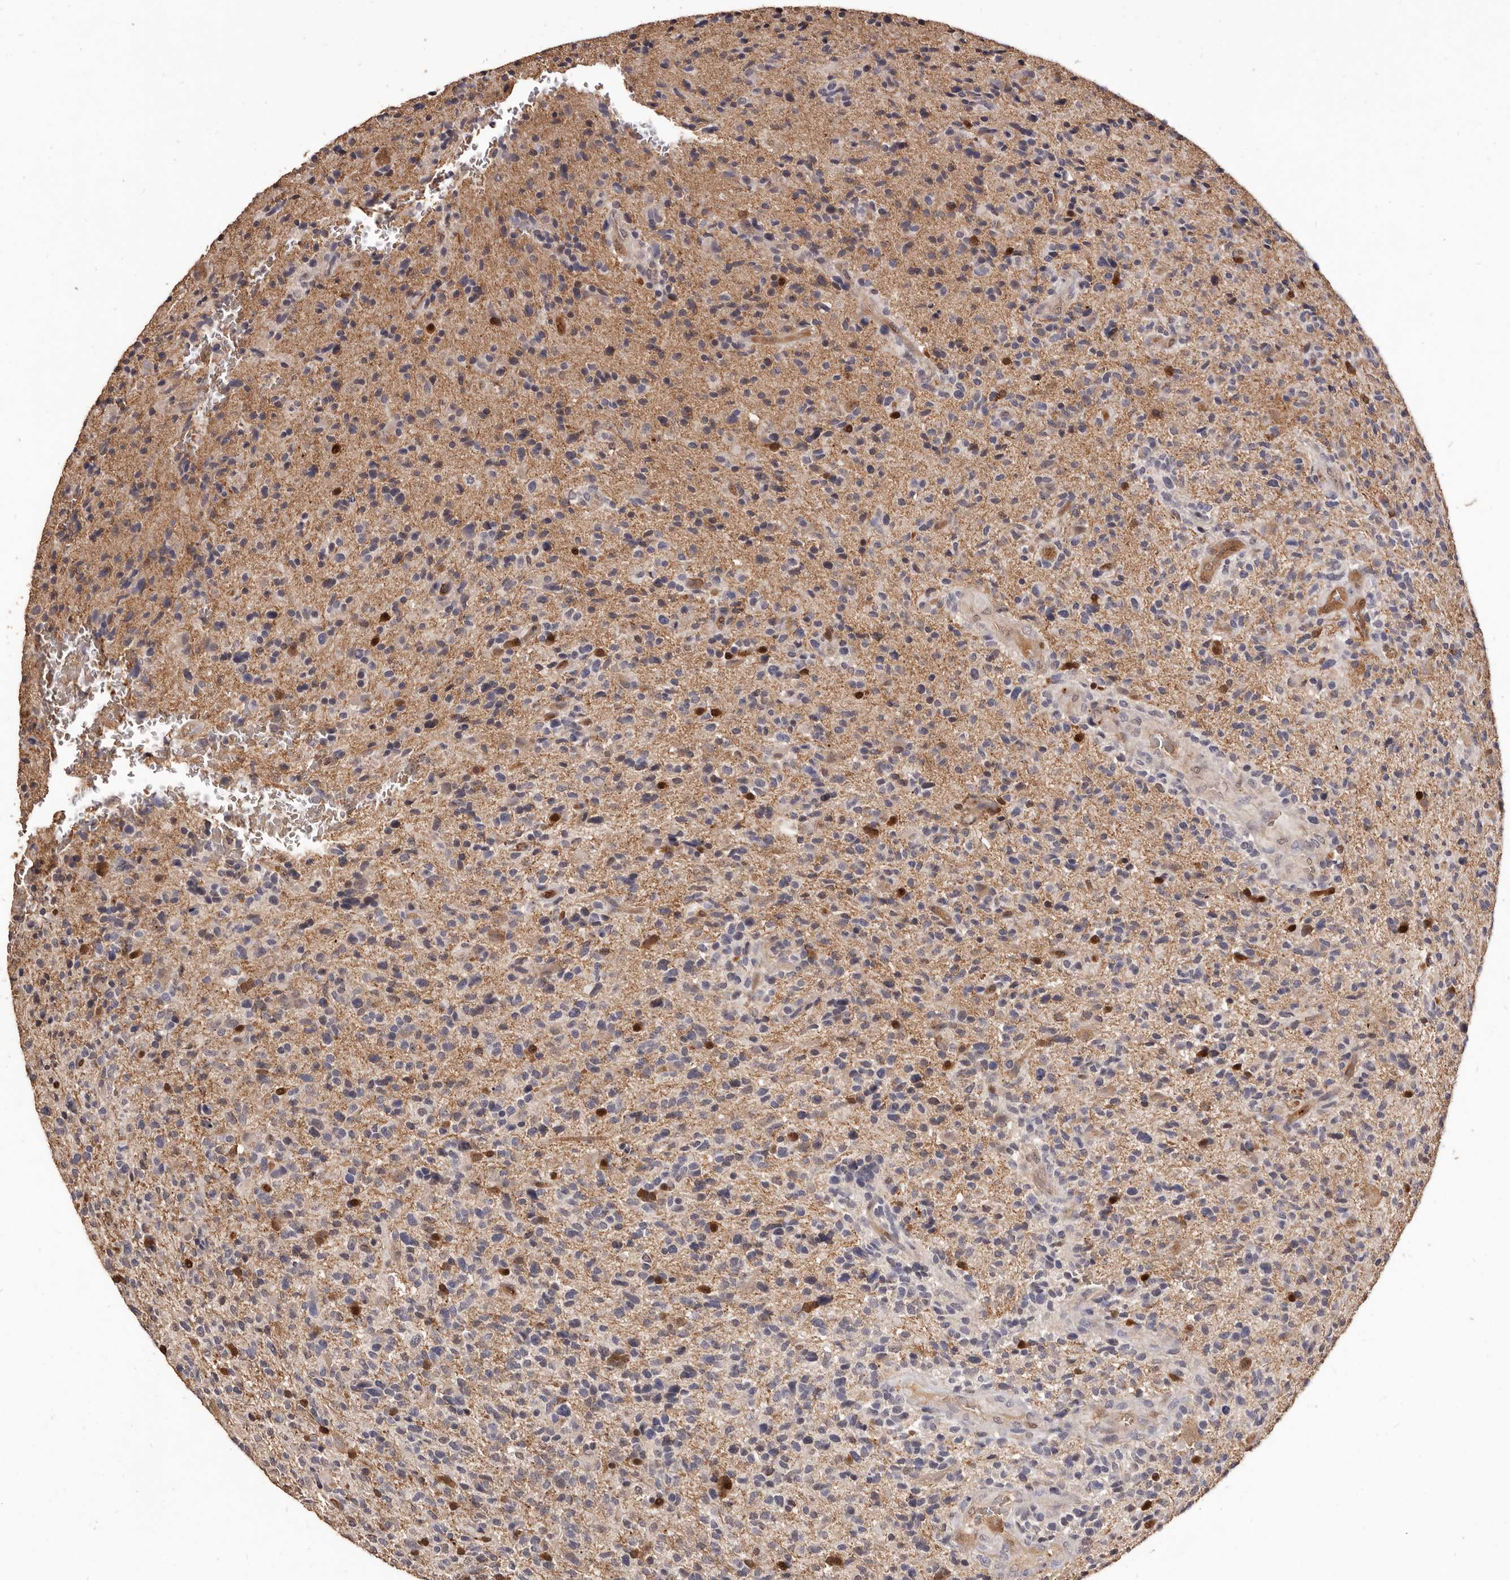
{"staining": {"intensity": "moderate", "quantity": "<25%", "location": "cytoplasmic/membranous,nuclear"}, "tissue": "glioma", "cell_type": "Tumor cells", "image_type": "cancer", "snomed": [{"axis": "morphology", "description": "Glioma, malignant, High grade"}, {"axis": "topography", "description": "Brain"}], "caption": "This is a photomicrograph of immunohistochemistry staining of malignant glioma (high-grade), which shows moderate staining in the cytoplasmic/membranous and nuclear of tumor cells.", "gene": "INAVA", "patient": {"sex": "male", "age": 72}}